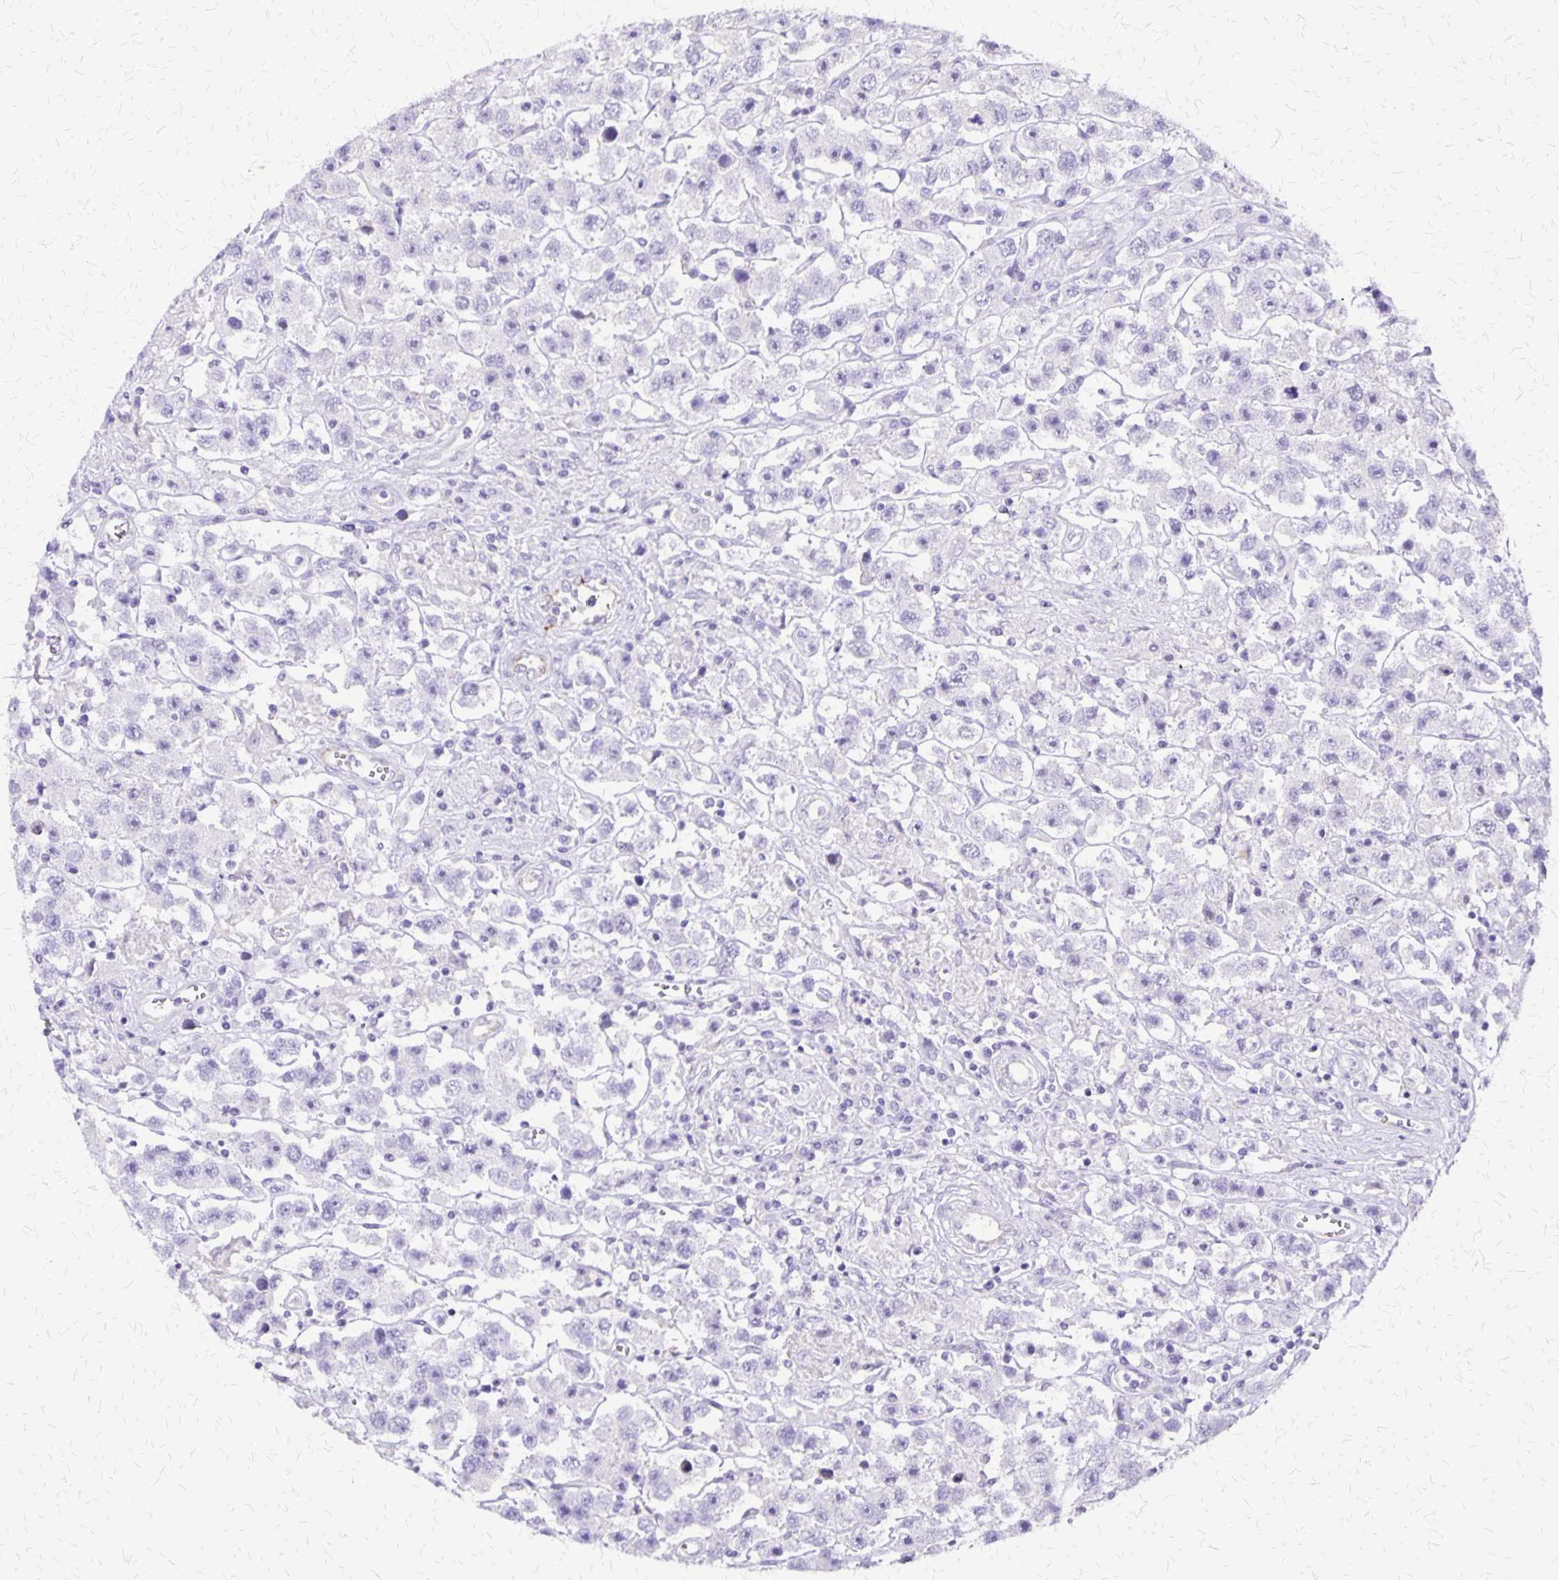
{"staining": {"intensity": "negative", "quantity": "none", "location": "none"}, "tissue": "testis cancer", "cell_type": "Tumor cells", "image_type": "cancer", "snomed": [{"axis": "morphology", "description": "Seminoma, NOS"}, {"axis": "topography", "description": "Testis"}], "caption": "This is an immunohistochemistry photomicrograph of human testis cancer (seminoma). There is no expression in tumor cells.", "gene": "SI", "patient": {"sex": "male", "age": 45}}